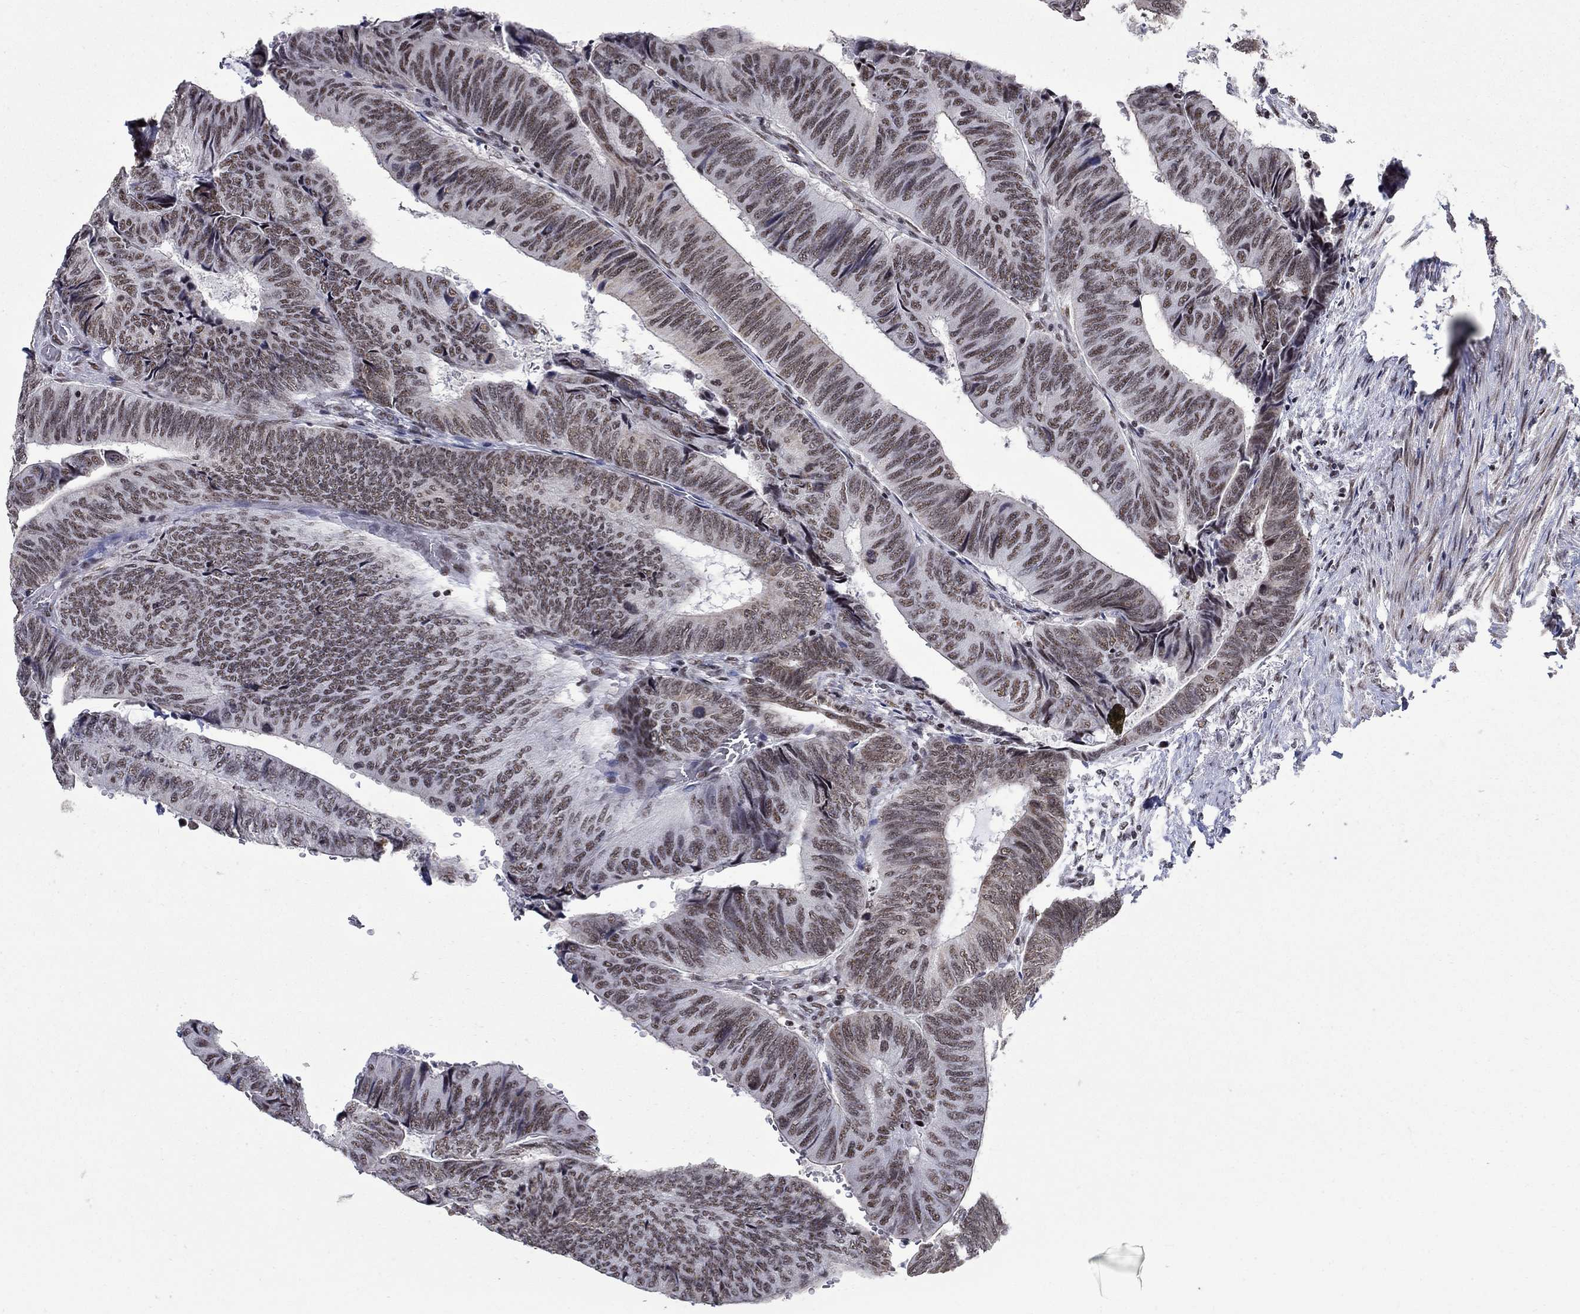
{"staining": {"intensity": "weak", "quantity": ">75%", "location": "nuclear"}, "tissue": "colorectal cancer", "cell_type": "Tumor cells", "image_type": "cancer", "snomed": [{"axis": "morphology", "description": "Normal tissue, NOS"}, {"axis": "morphology", "description": "Adenocarcinoma, NOS"}, {"axis": "topography", "description": "Rectum"}, {"axis": "topography", "description": "Peripheral nerve tissue"}], "caption": "Human colorectal adenocarcinoma stained with a brown dye displays weak nuclear positive expression in approximately >75% of tumor cells.", "gene": "PNISR", "patient": {"sex": "male", "age": 92}}